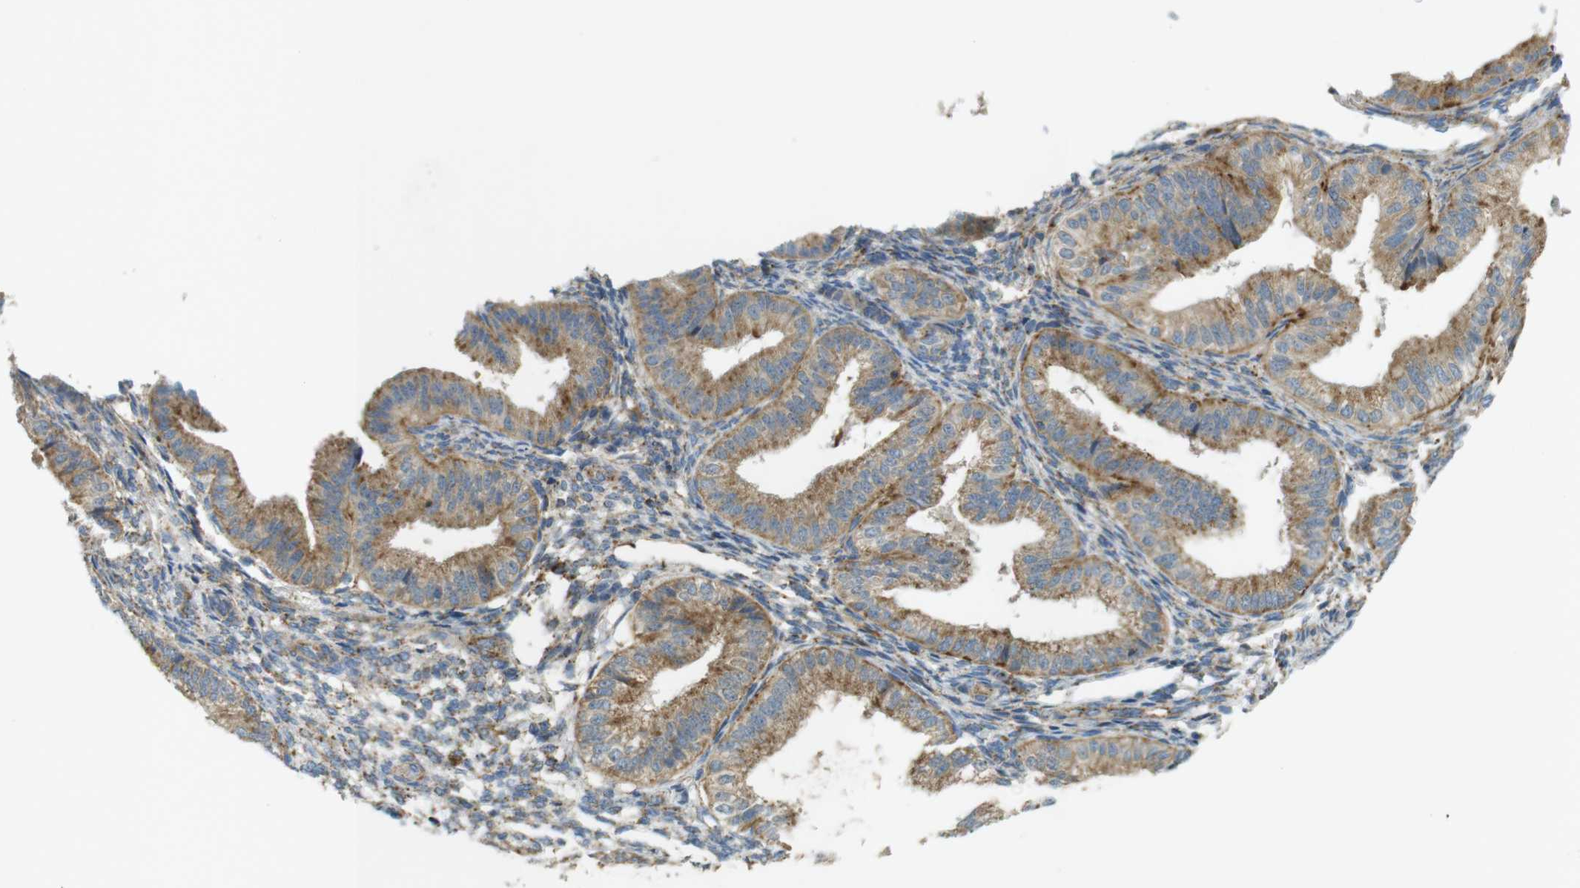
{"staining": {"intensity": "moderate", "quantity": "25%-75%", "location": "cytoplasmic/membranous"}, "tissue": "endometrium", "cell_type": "Cells in endometrial stroma", "image_type": "normal", "snomed": [{"axis": "morphology", "description": "Normal tissue, NOS"}, {"axis": "topography", "description": "Endometrium"}], "caption": "Approximately 25%-75% of cells in endometrial stroma in benign human endometrium demonstrate moderate cytoplasmic/membranous protein expression as visualized by brown immunohistochemical staining.", "gene": "LAMP1", "patient": {"sex": "female", "age": 39}}